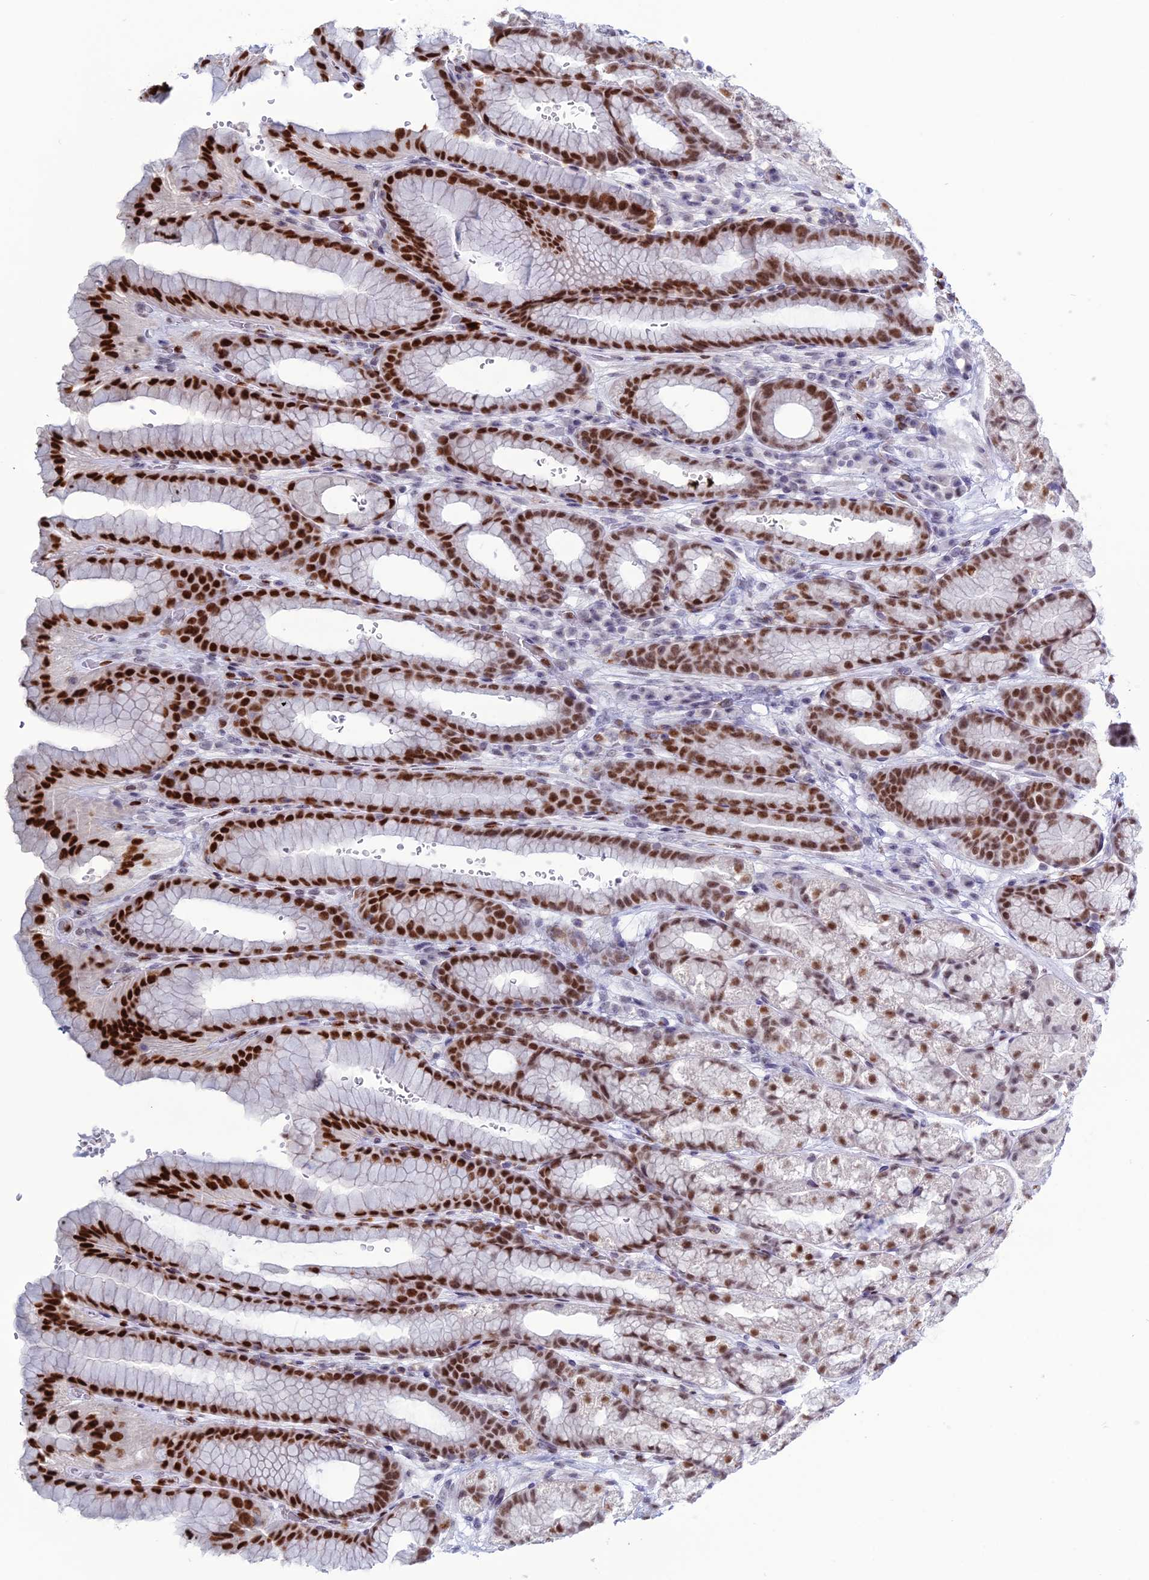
{"staining": {"intensity": "strong", "quantity": ">75%", "location": "nuclear"}, "tissue": "stomach", "cell_type": "Glandular cells", "image_type": "normal", "snomed": [{"axis": "morphology", "description": "Normal tissue, NOS"}, {"axis": "morphology", "description": "Adenocarcinoma, NOS"}, {"axis": "topography", "description": "Stomach"}], "caption": "Stomach was stained to show a protein in brown. There is high levels of strong nuclear positivity in approximately >75% of glandular cells. The staining was performed using DAB (3,3'-diaminobenzidine), with brown indicating positive protein expression. Nuclei are stained blue with hematoxylin.", "gene": "NOL4L", "patient": {"sex": "male", "age": 57}}